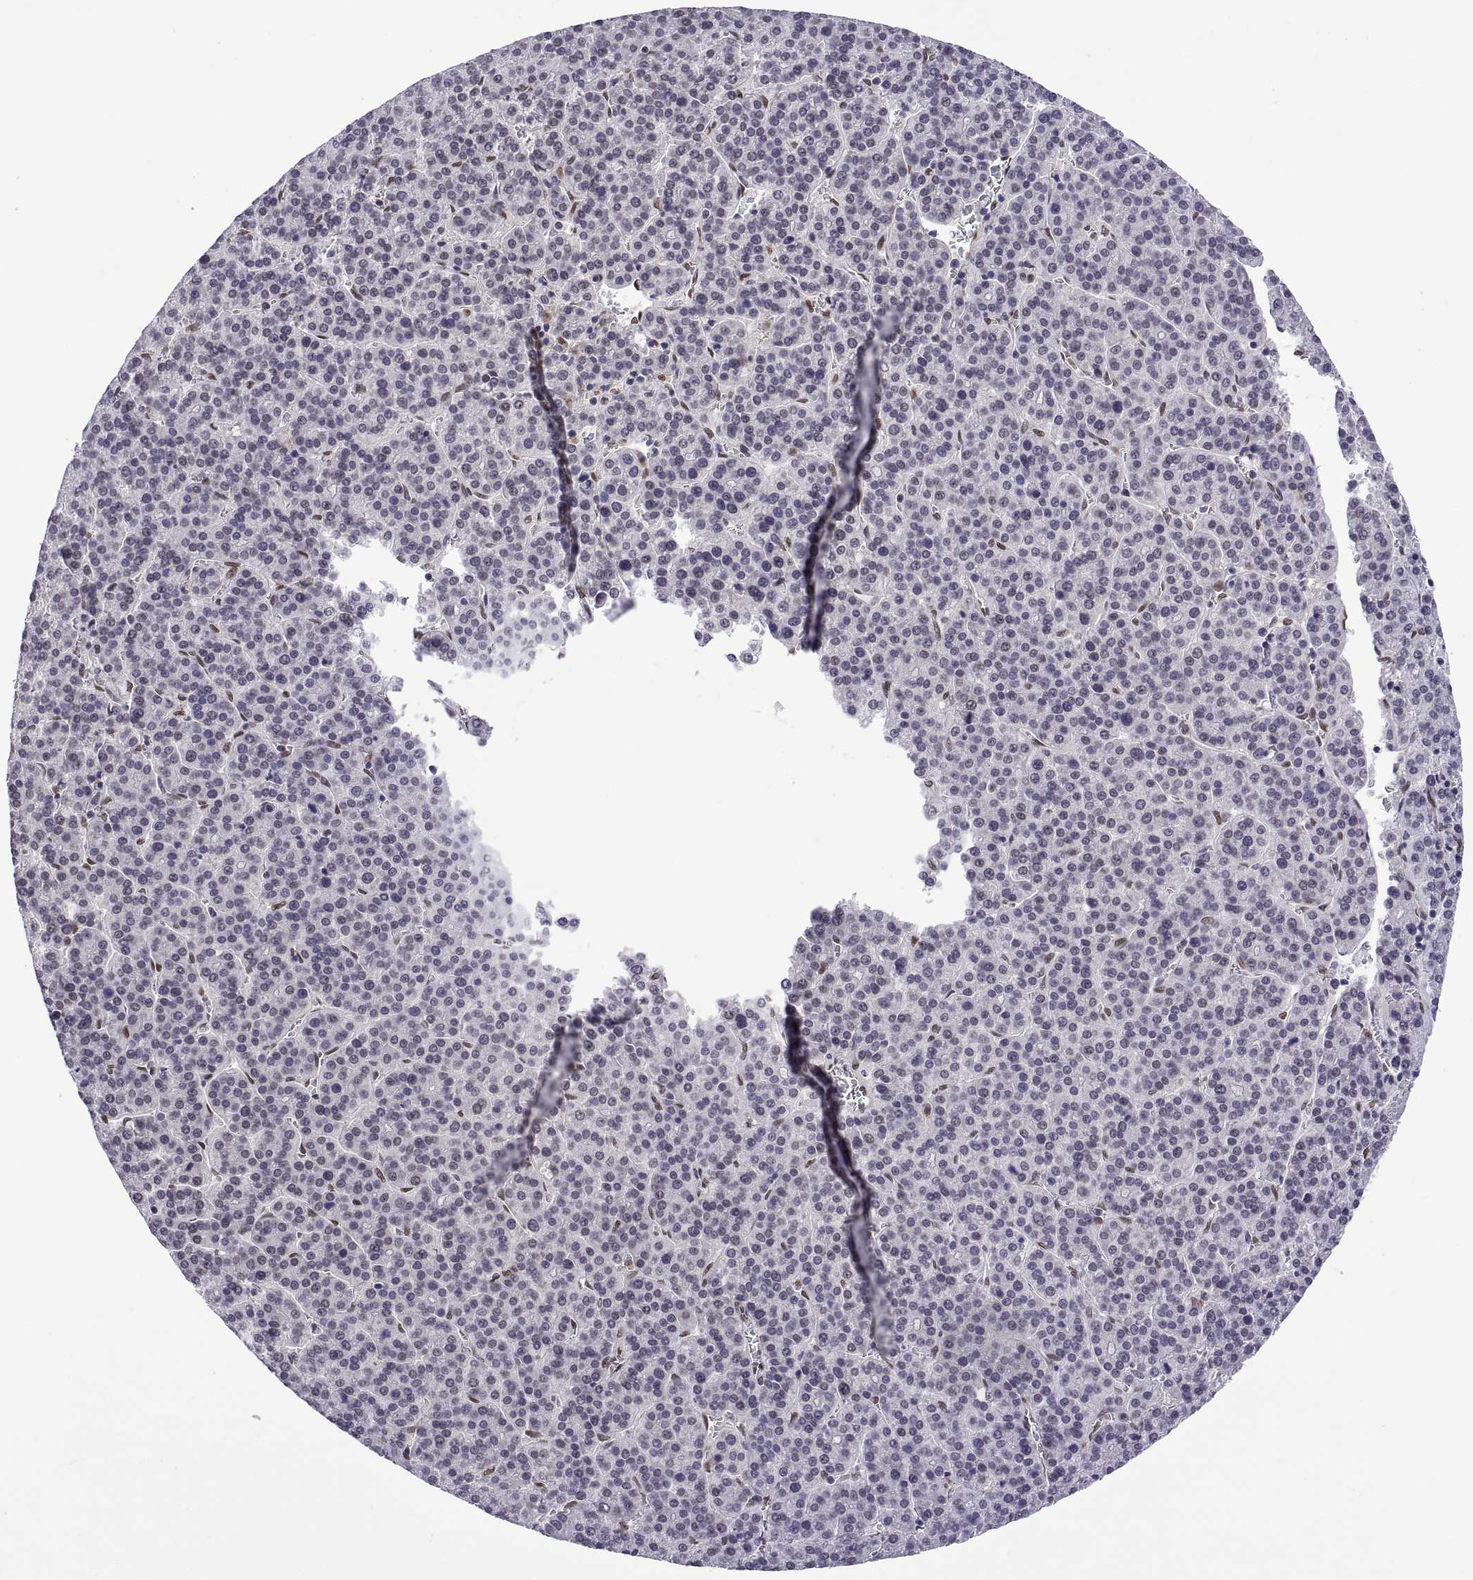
{"staining": {"intensity": "negative", "quantity": "none", "location": "none"}, "tissue": "liver cancer", "cell_type": "Tumor cells", "image_type": "cancer", "snomed": [{"axis": "morphology", "description": "Carcinoma, Hepatocellular, NOS"}, {"axis": "topography", "description": "Liver"}], "caption": "DAB immunohistochemical staining of human liver cancer shows no significant staining in tumor cells.", "gene": "NR4A1", "patient": {"sex": "female", "age": 58}}